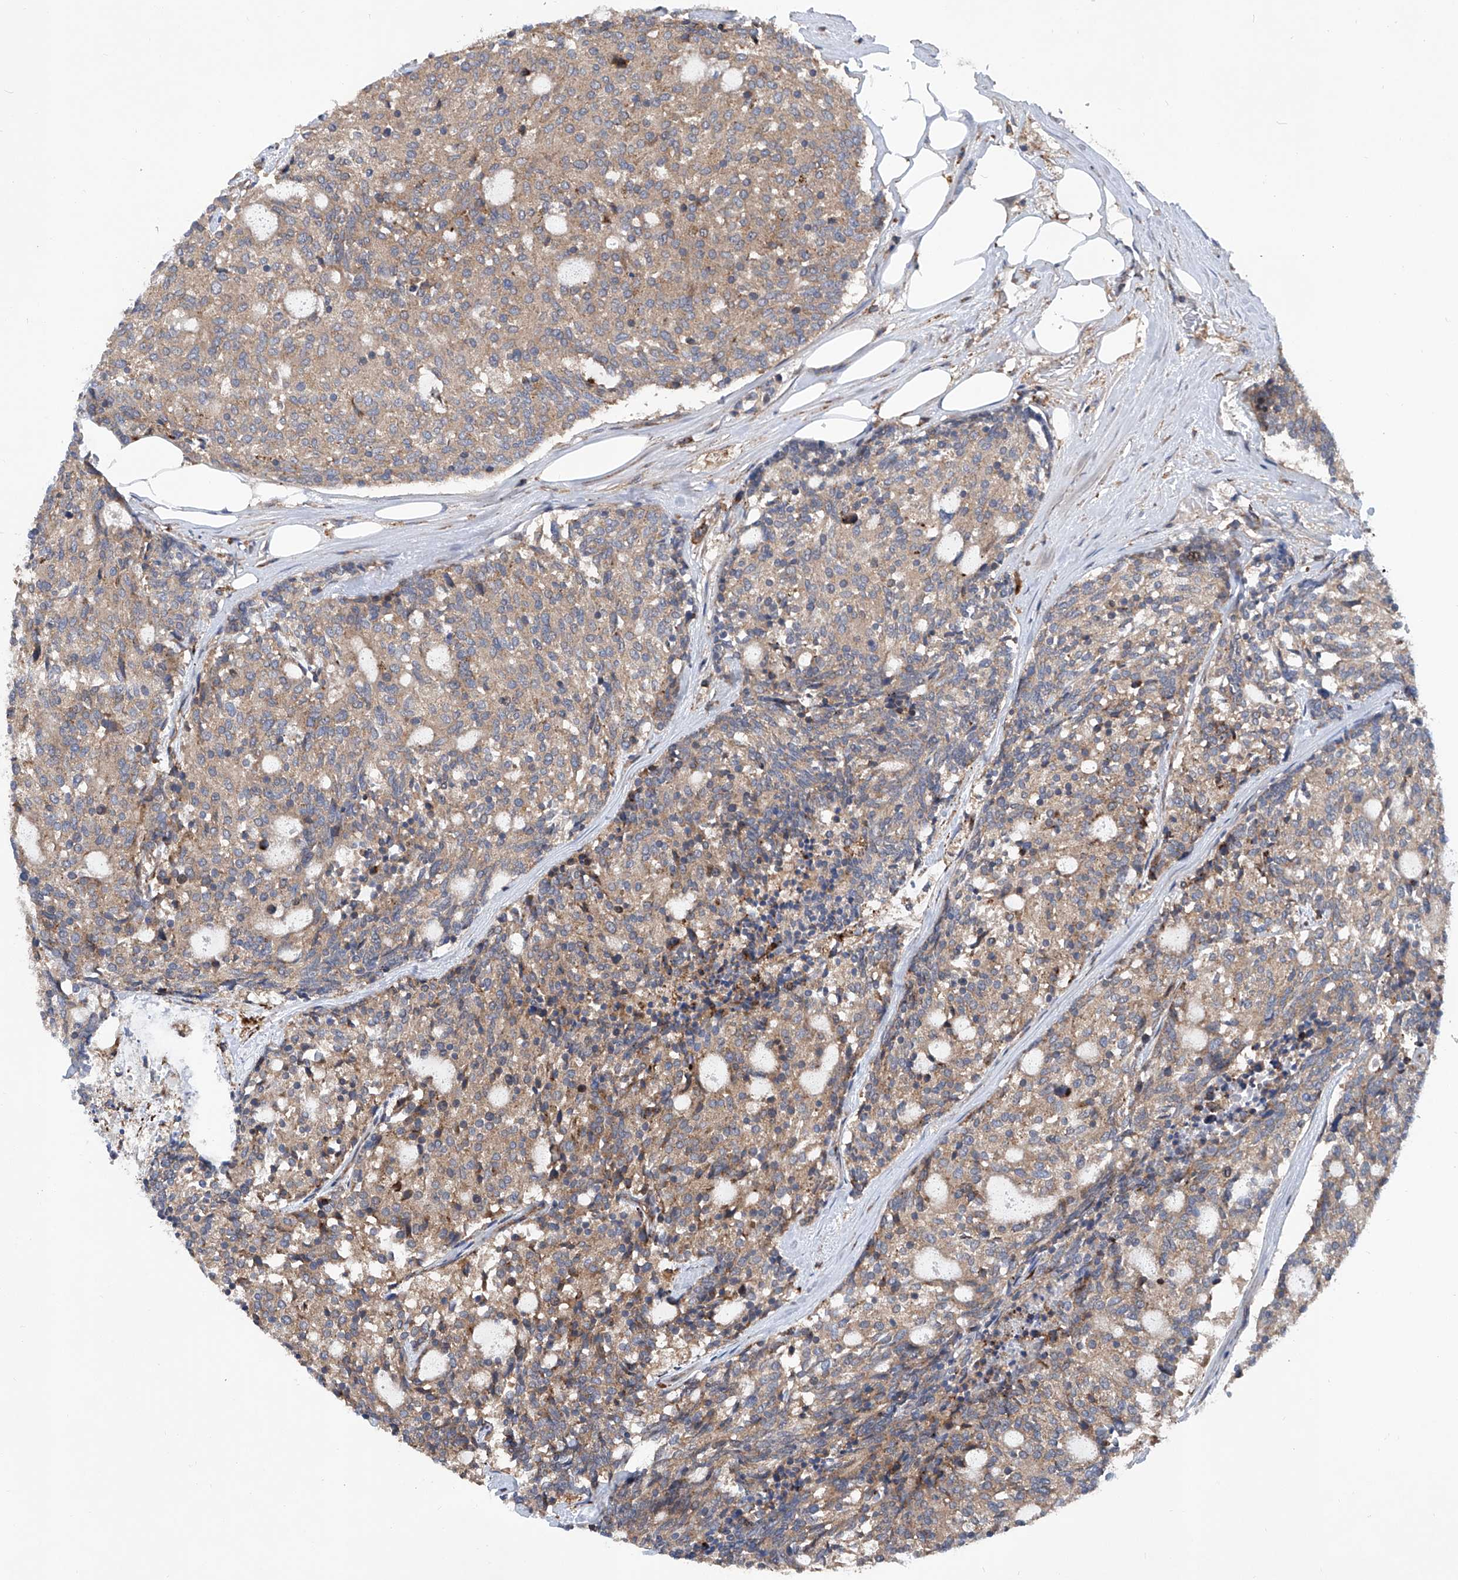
{"staining": {"intensity": "weak", "quantity": ">75%", "location": "cytoplasmic/membranous"}, "tissue": "carcinoid", "cell_type": "Tumor cells", "image_type": "cancer", "snomed": [{"axis": "morphology", "description": "Carcinoid, malignant, NOS"}, {"axis": "topography", "description": "Pancreas"}], "caption": "Protein analysis of malignant carcinoid tissue displays weak cytoplasmic/membranous expression in approximately >75% of tumor cells.", "gene": "SMAP1", "patient": {"sex": "female", "age": 54}}